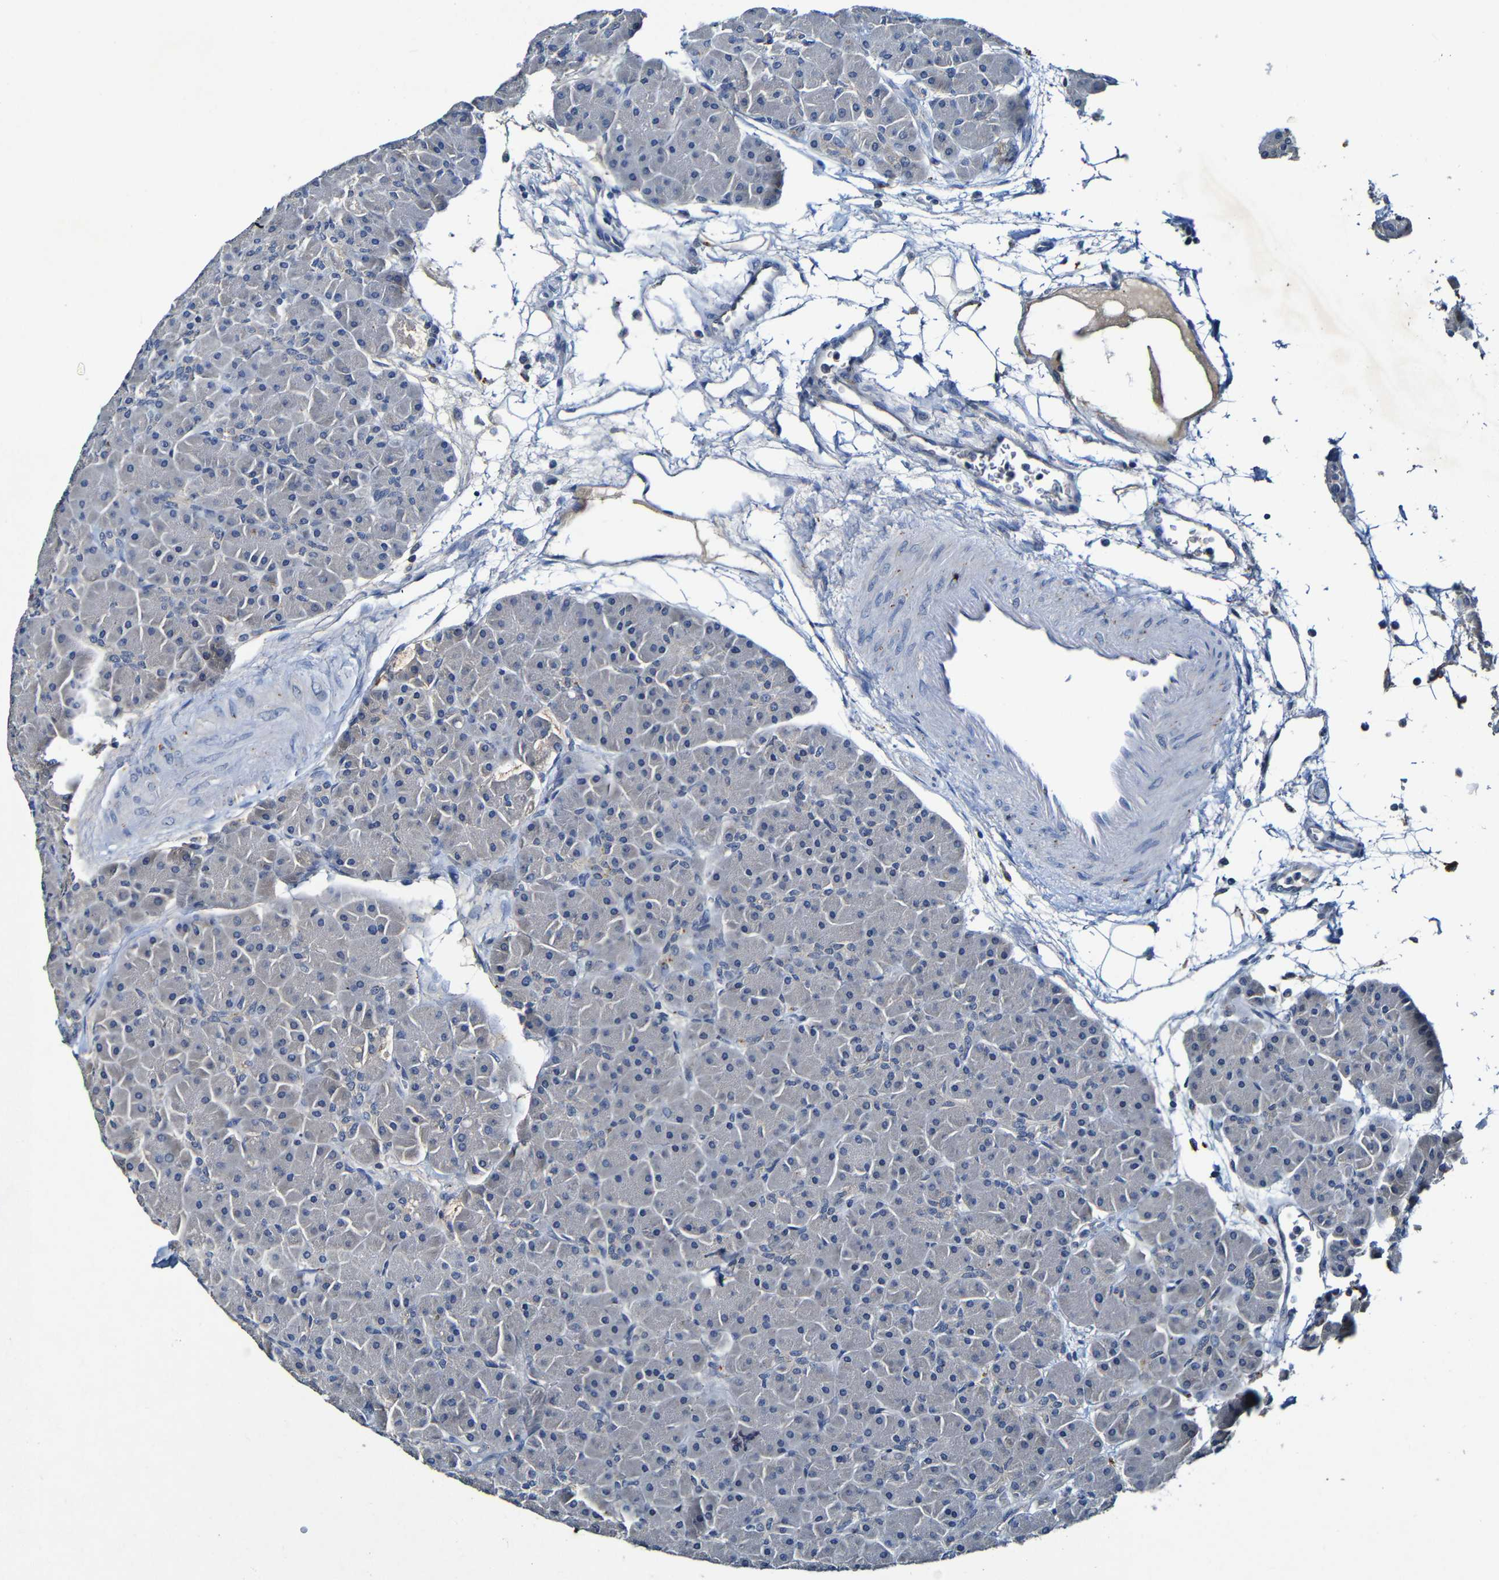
{"staining": {"intensity": "negative", "quantity": "none", "location": "none"}, "tissue": "pancreas", "cell_type": "Exocrine glandular cells", "image_type": "normal", "snomed": [{"axis": "morphology", "description": "Normal tissue, NOS"}, {"axis": "topography", "description": "Pancreas"}], "caption": "IHC histopathology image of normal pancreas: pancreas stained with DAB exhibits no significant protein expression in exocrine glandular cells. Nuclei are stained in blue.", "gene": "LRRC70", "patient": {"sex": "male", "age": 66}}